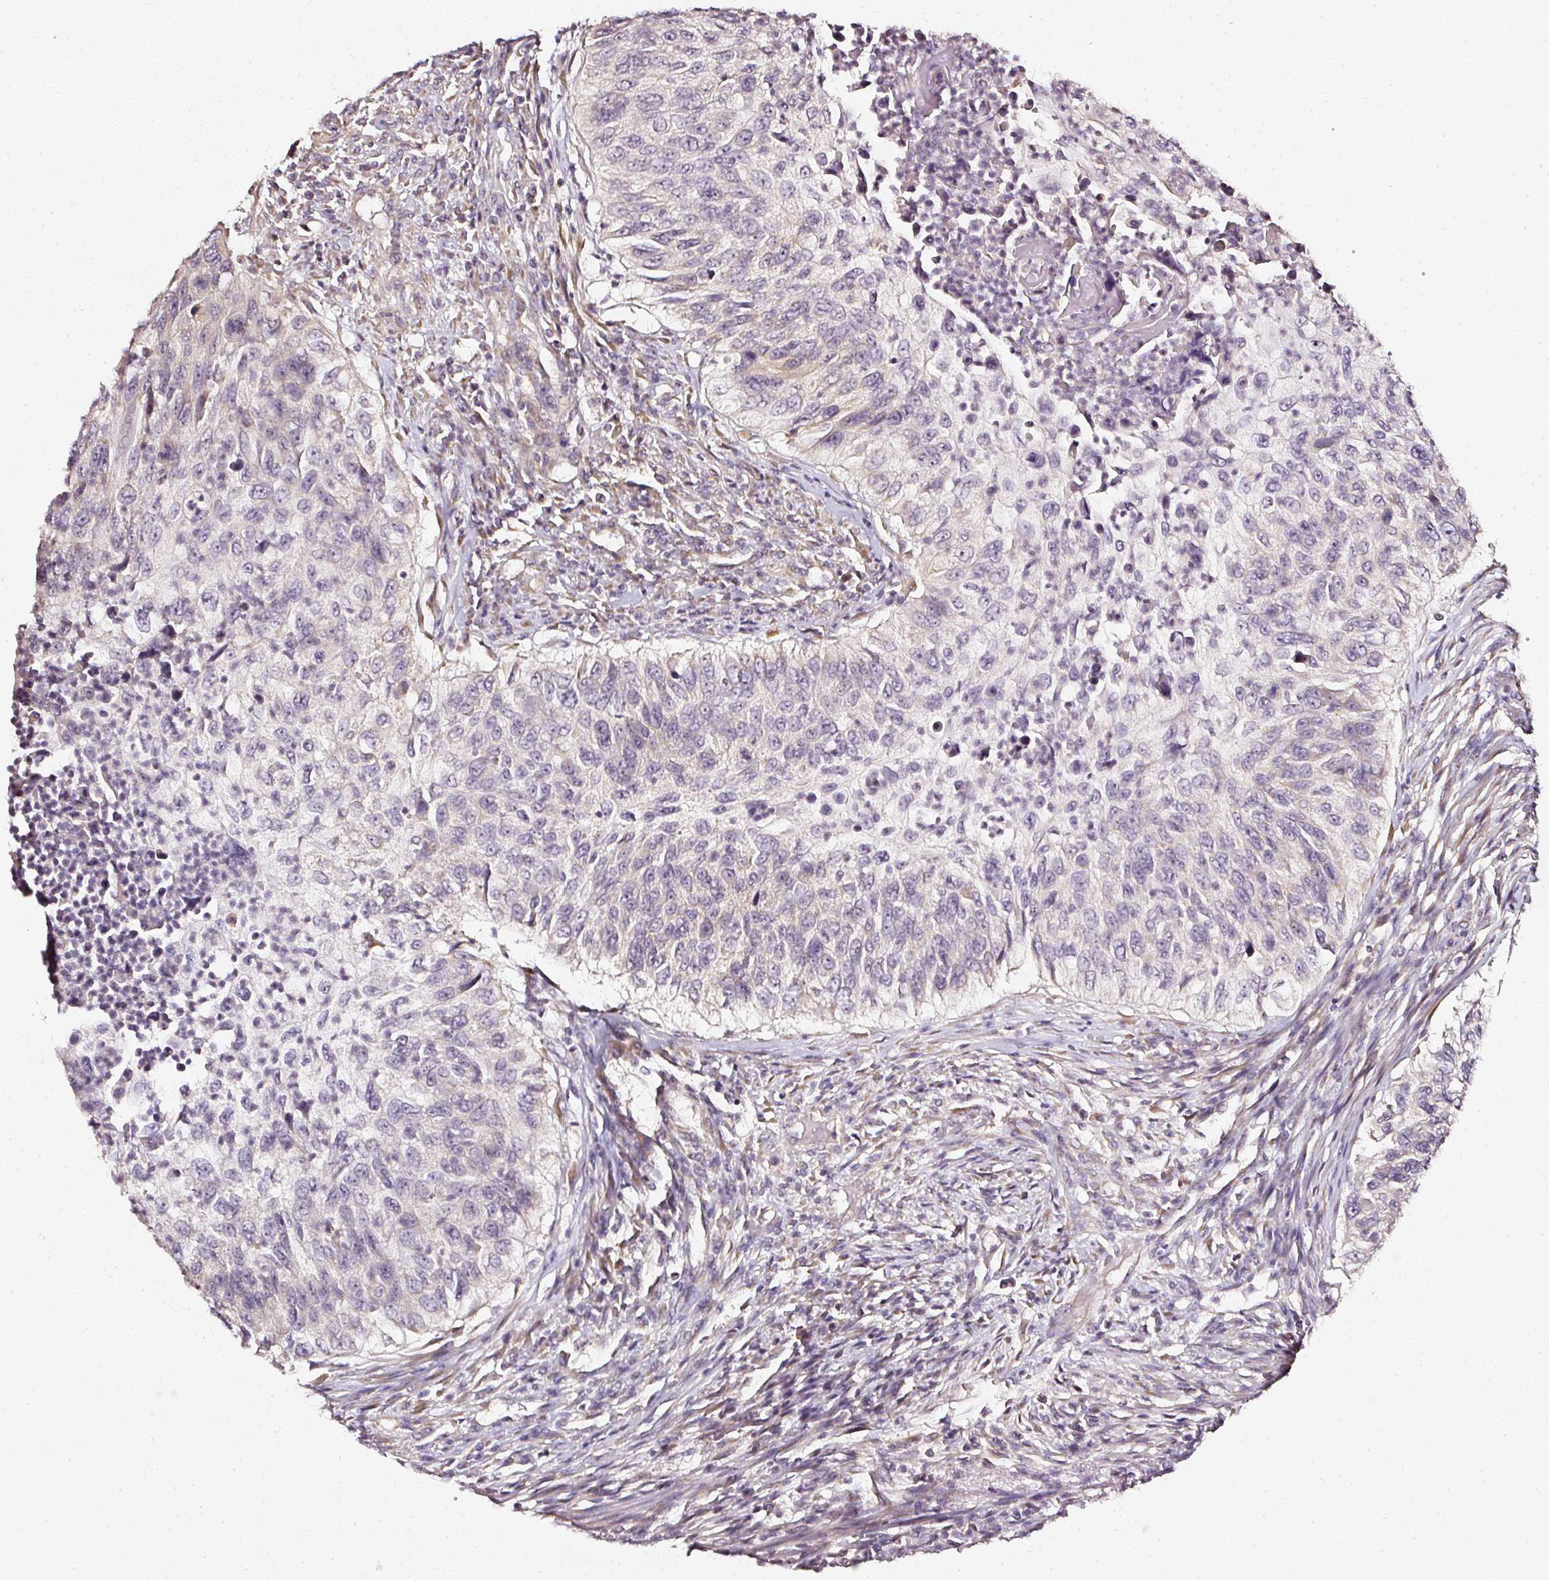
{"staining": {"intensity": "weak", "quantity": "<25%", "location": "cytoplasmic/membranous"}, "tissue": "urothelial cancer", "cell_type": "Tumor cells", "image_type": "cancer", "snomed": [{"axis": "morphology", "description": "Urothelial carcinoma, High grade"}, {"axis": "topography", "description": "Urinary bladder"}], "caption": "Immunohistochemistry micrograph of human high-grade urothelial carcinoma stained for a protein (brown), which reveals no positivity in tumor cells.", "gene": "NTRK1", "patient": {"sex": "female", "age": 60}}